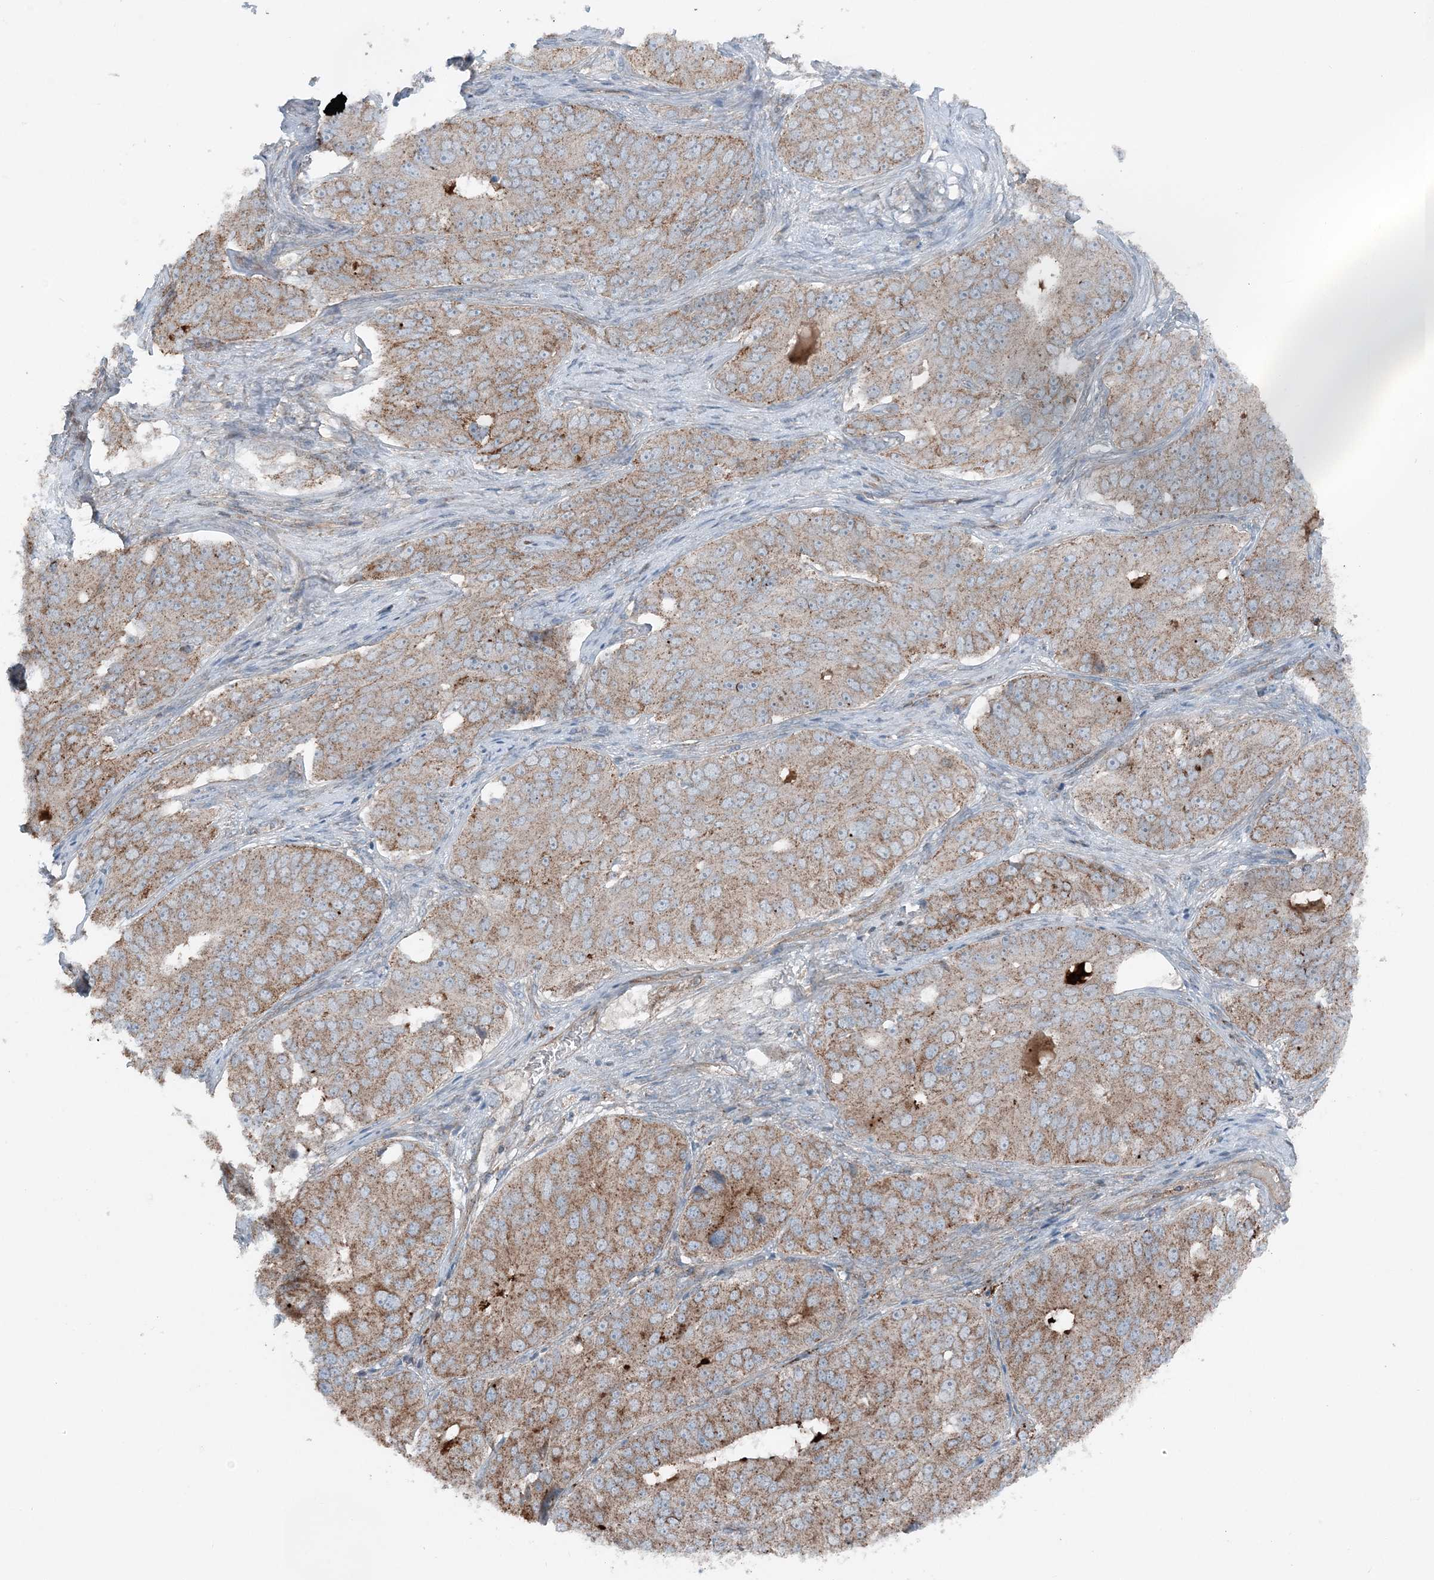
{"staining": {"intensity": "moderate", "quantity": ">75%", "location": "cytoplasmic/membranous"}, "tissue": "ovarian cancer", "cell_type": "Tumor cells", "image_type": "cancer", "snomed": [{"axis": "morphology", "description": "Carcinoma, endometroid"}, {"axis": "topography", "description": "Ovary"}], "caption": "Ovarian cancer stained with DAB (3,3'-diaminobenzidine) immunohistochemistry shows medium levels of moderate cytoplasmic/membranous positivity in about >75% of tumor cells. (IHC, brightfield microscopy, high magnification).", "gene": "KY", "patient": {"sex": "female", "age": 51}}